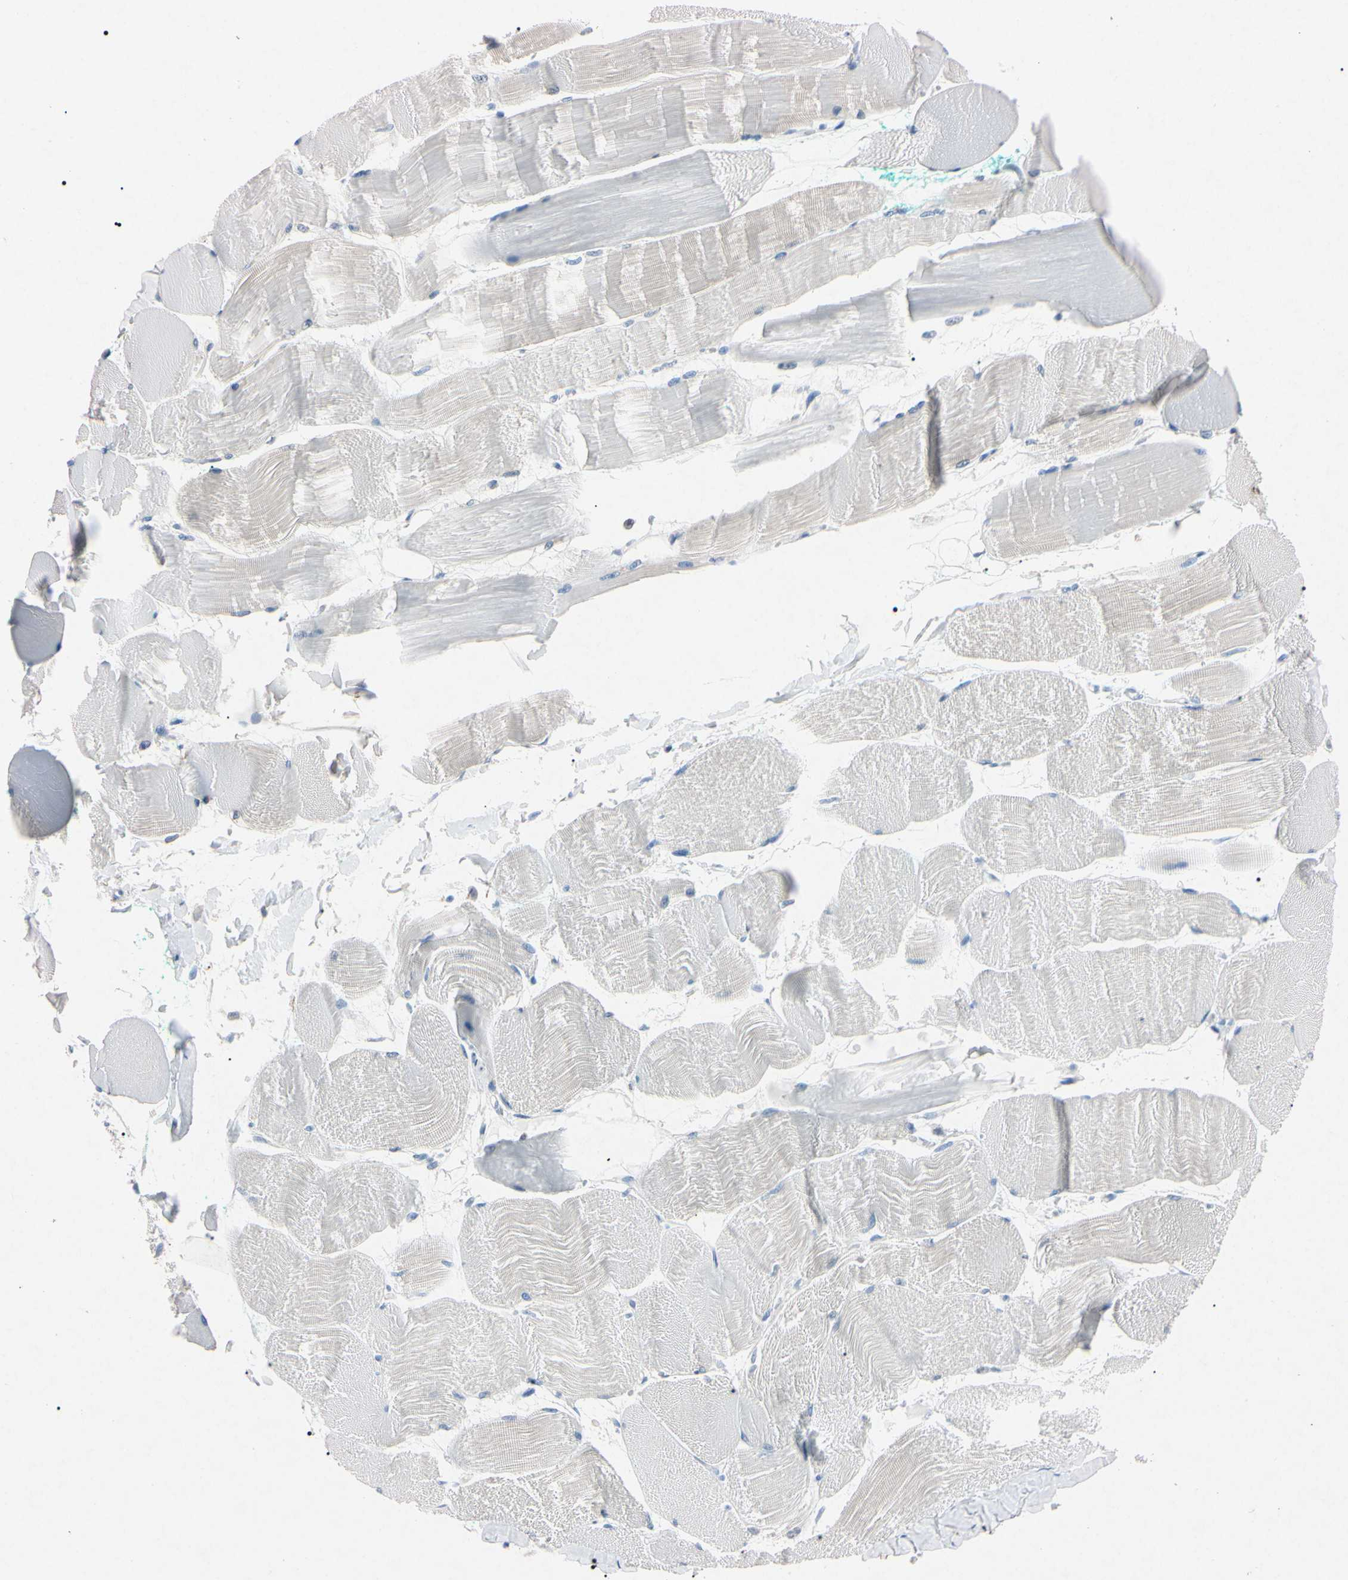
{"staining": {"intensity": "negative", "quantity": "none", "location": "none"}, "tissue": "skeletal muscle", "cell_type": "Myocytes", "image_type": "normal", "snomed": [{"axis": "morphology", "description": "Normal tissue, NOS"}, {"axis": "morphology", "description": "Squamous cell carcinoma, NOS"}, {"axis": "topography", "description": "Skeletal muscle"}], "caption": "Human skeletal muscle stained for a protein using immunohistochemistry displays no positivity in myocytes.", "gene": "ELN", "patient": {"sex": "male", "age": 51}}